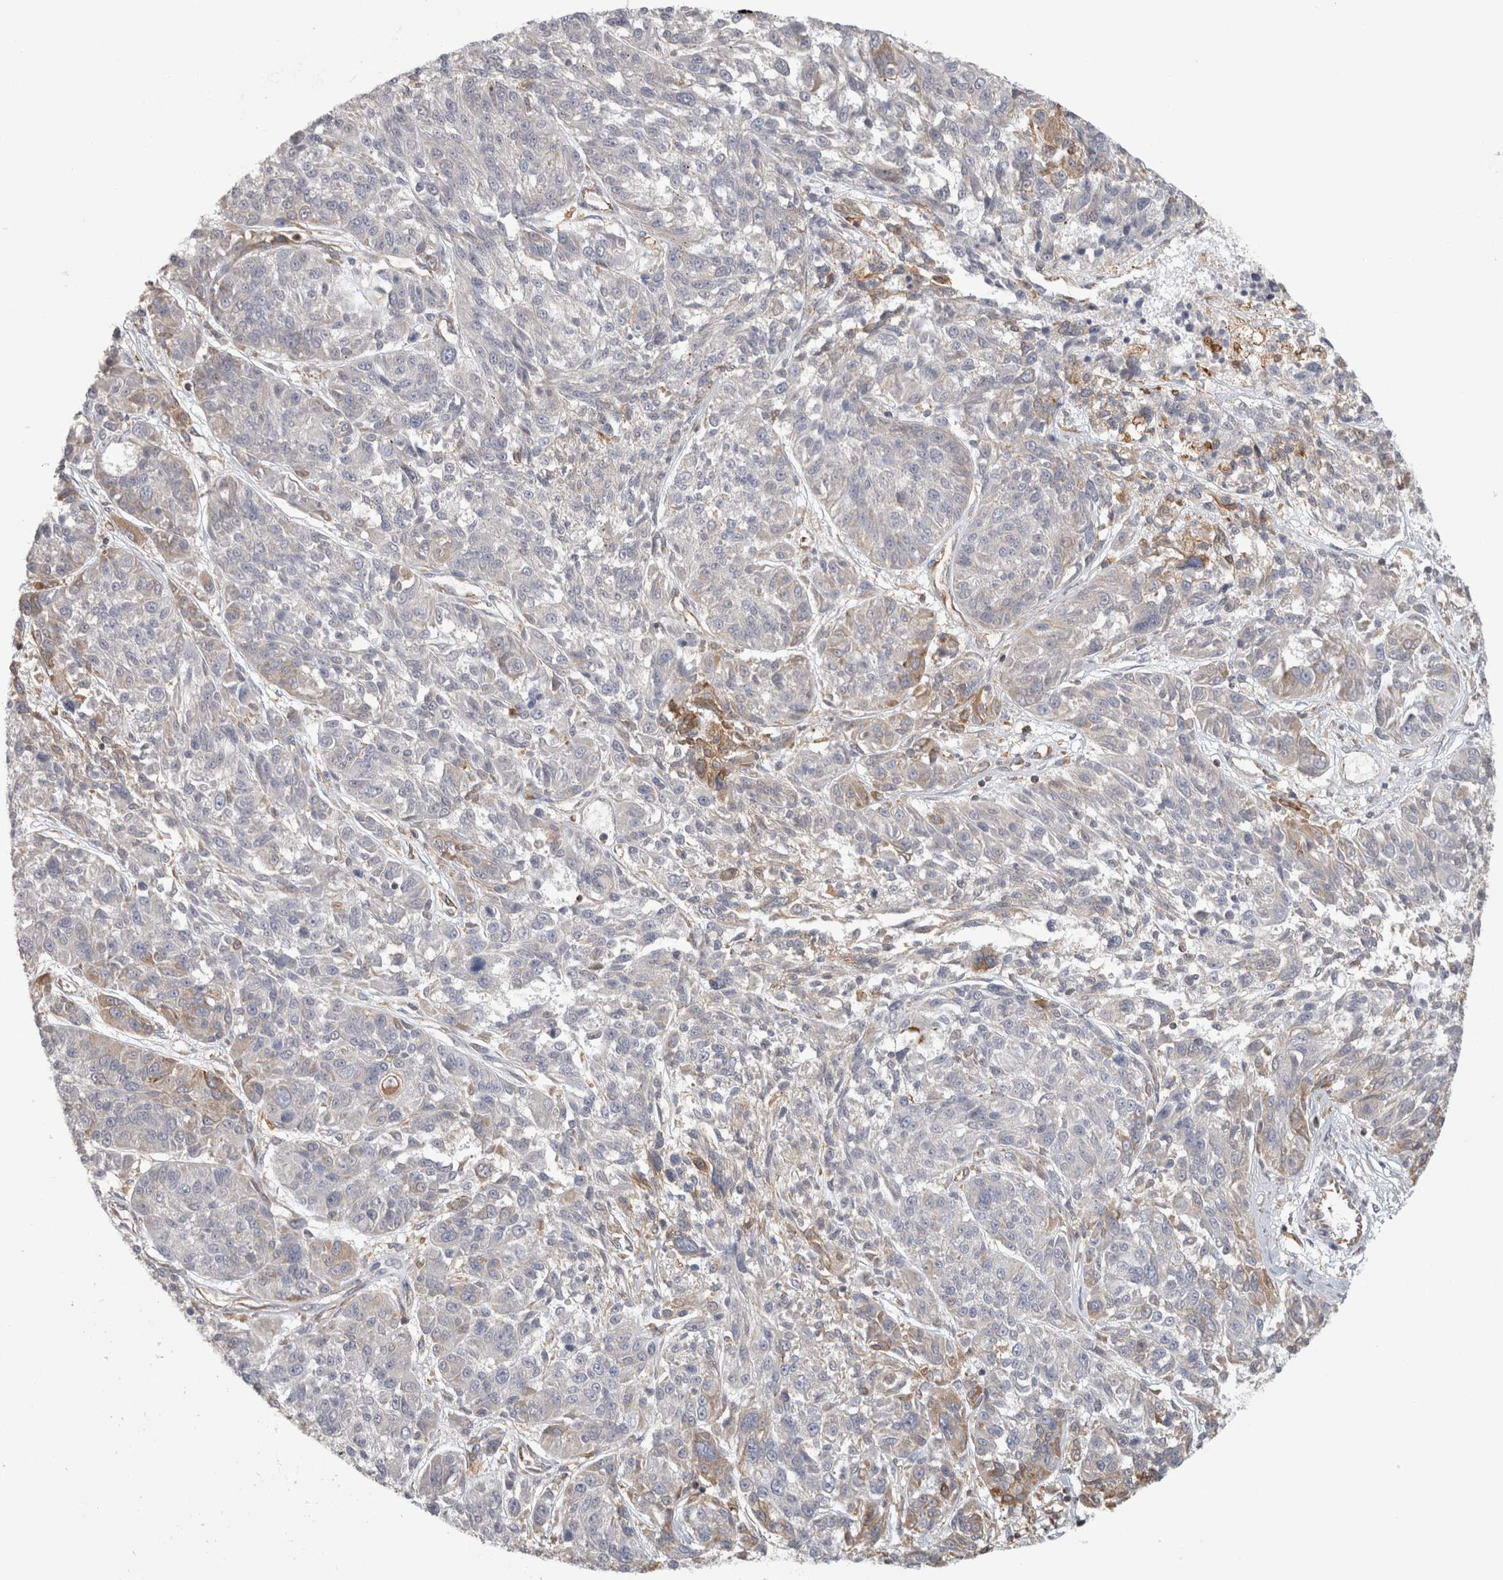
{"staining": {"intensity": "moderate", "quantity": "25%-75%", "location": "cytoplasmic/membranous"}, "tissue": "melanoma", "cell_type": "Tumor cells", "image_type": "cancer", "snomed": [{"axis": "morphology", "description": "Malignant melanoma, NOS"}, {"axis": "topography", "description": "Skin"}], "caption": "Immunohistochemical staining of melanoma reveals moderate cytoplasmic/membranous protein staining in about 25%-75% of tumor cells.", "gene": "HLA-E", "patient": {"sex": "male", "age": 53}}